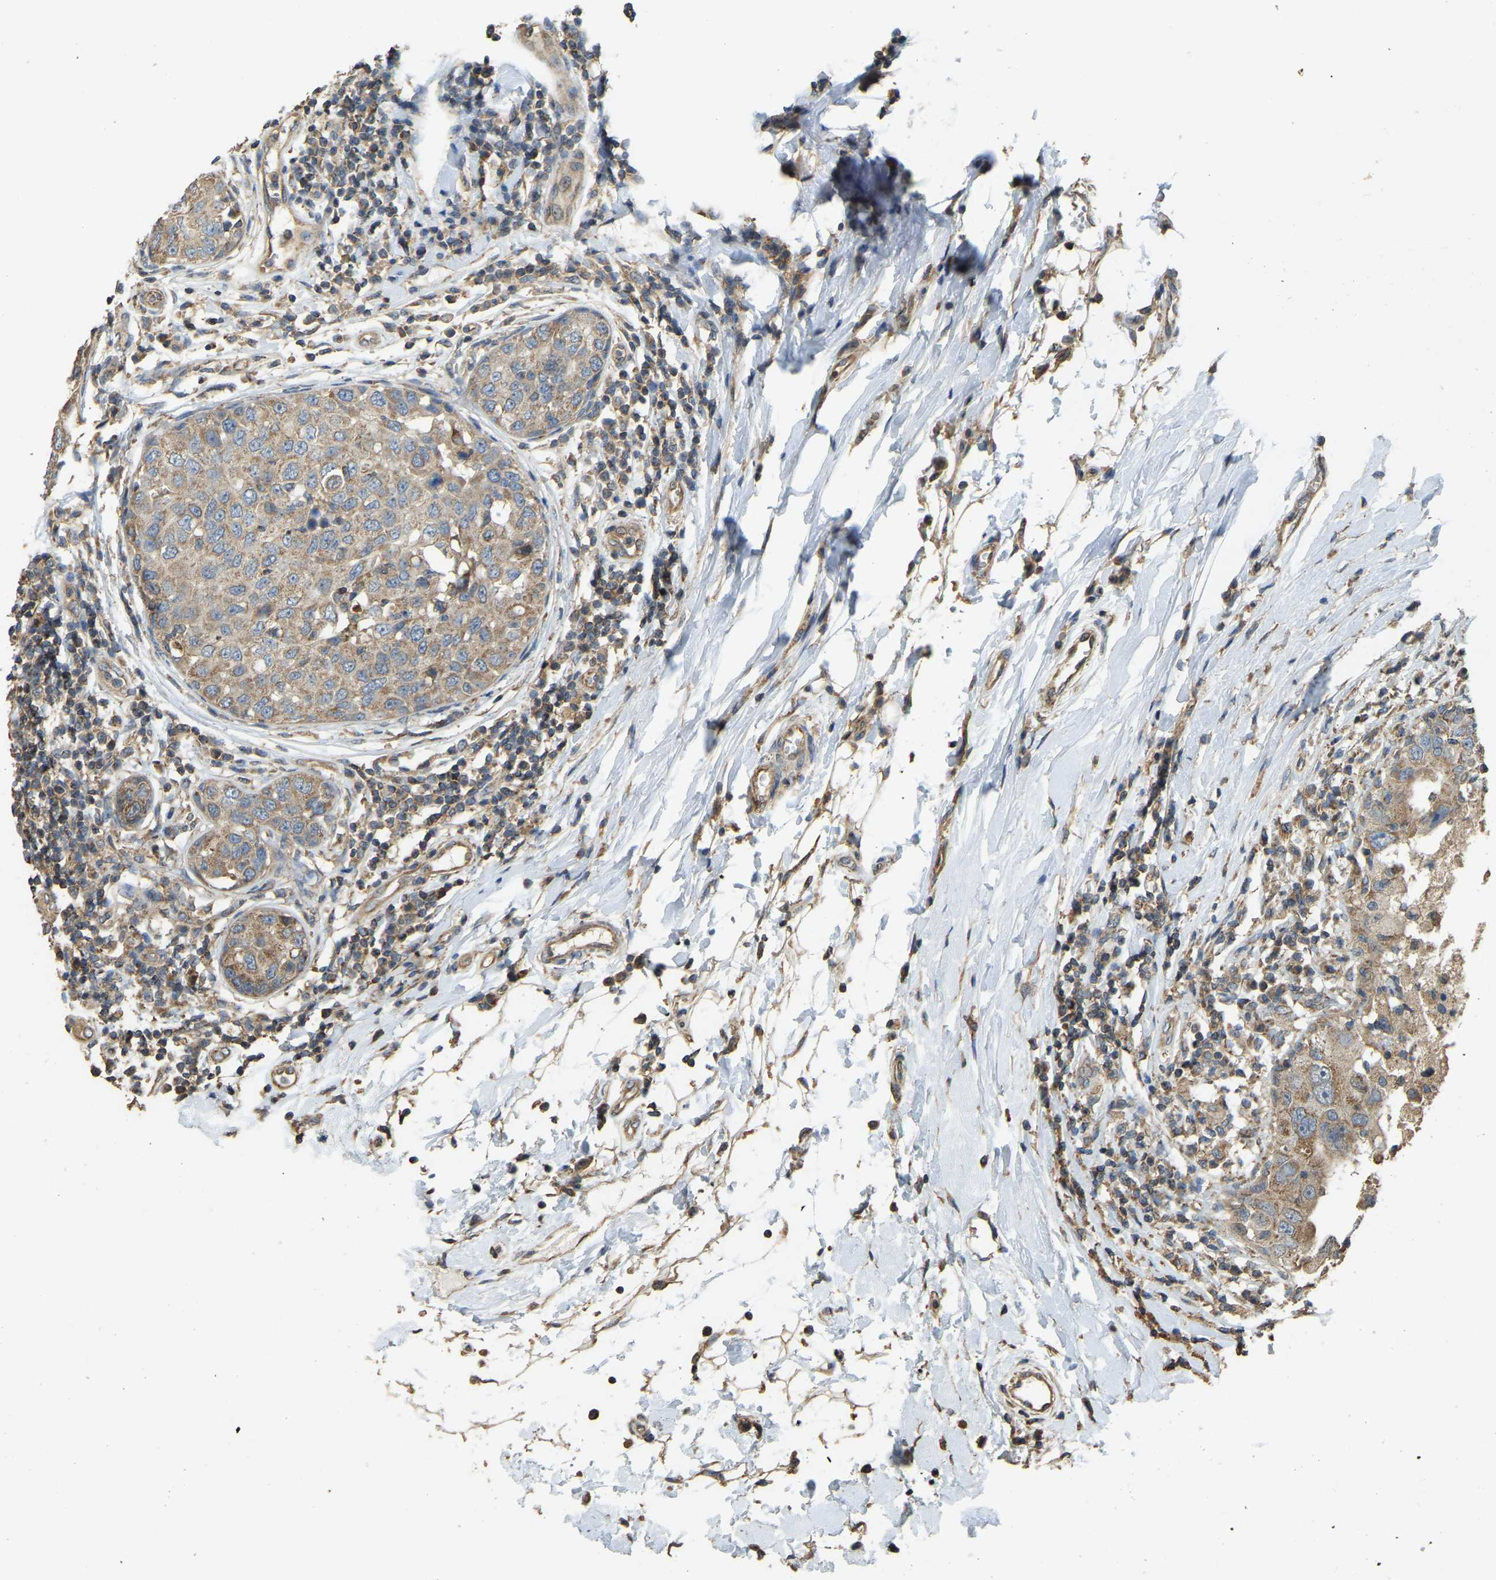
{"staining": {"intensity": "moderate", "quantity": ">75%", "location": "cytoplasmic/membranous"}, "tissue": "breast cancer", "cell_type": "Tumor cells", "image_type": "cancer", "snomed": [{"axis": "morphology", "description": "Duct carcinoma"}, {"axis": "topography", "description": "Breast"}], "caption": "Protein expression by immunohistochemistry (IHC) shows moderate cytoplasmic/membranous positivity in about >75% of tumor cells in breast infiltrating ductal carcinoma. The staining was performed using DAB (3,3'-diaminobenzidine) to visualize the protein expression in brown, while the nuclei were stained in blue with hematoxylin (Magnification: 20x).", "gene": "GNG2", "patient": {"sex": "female", "age": 27}}